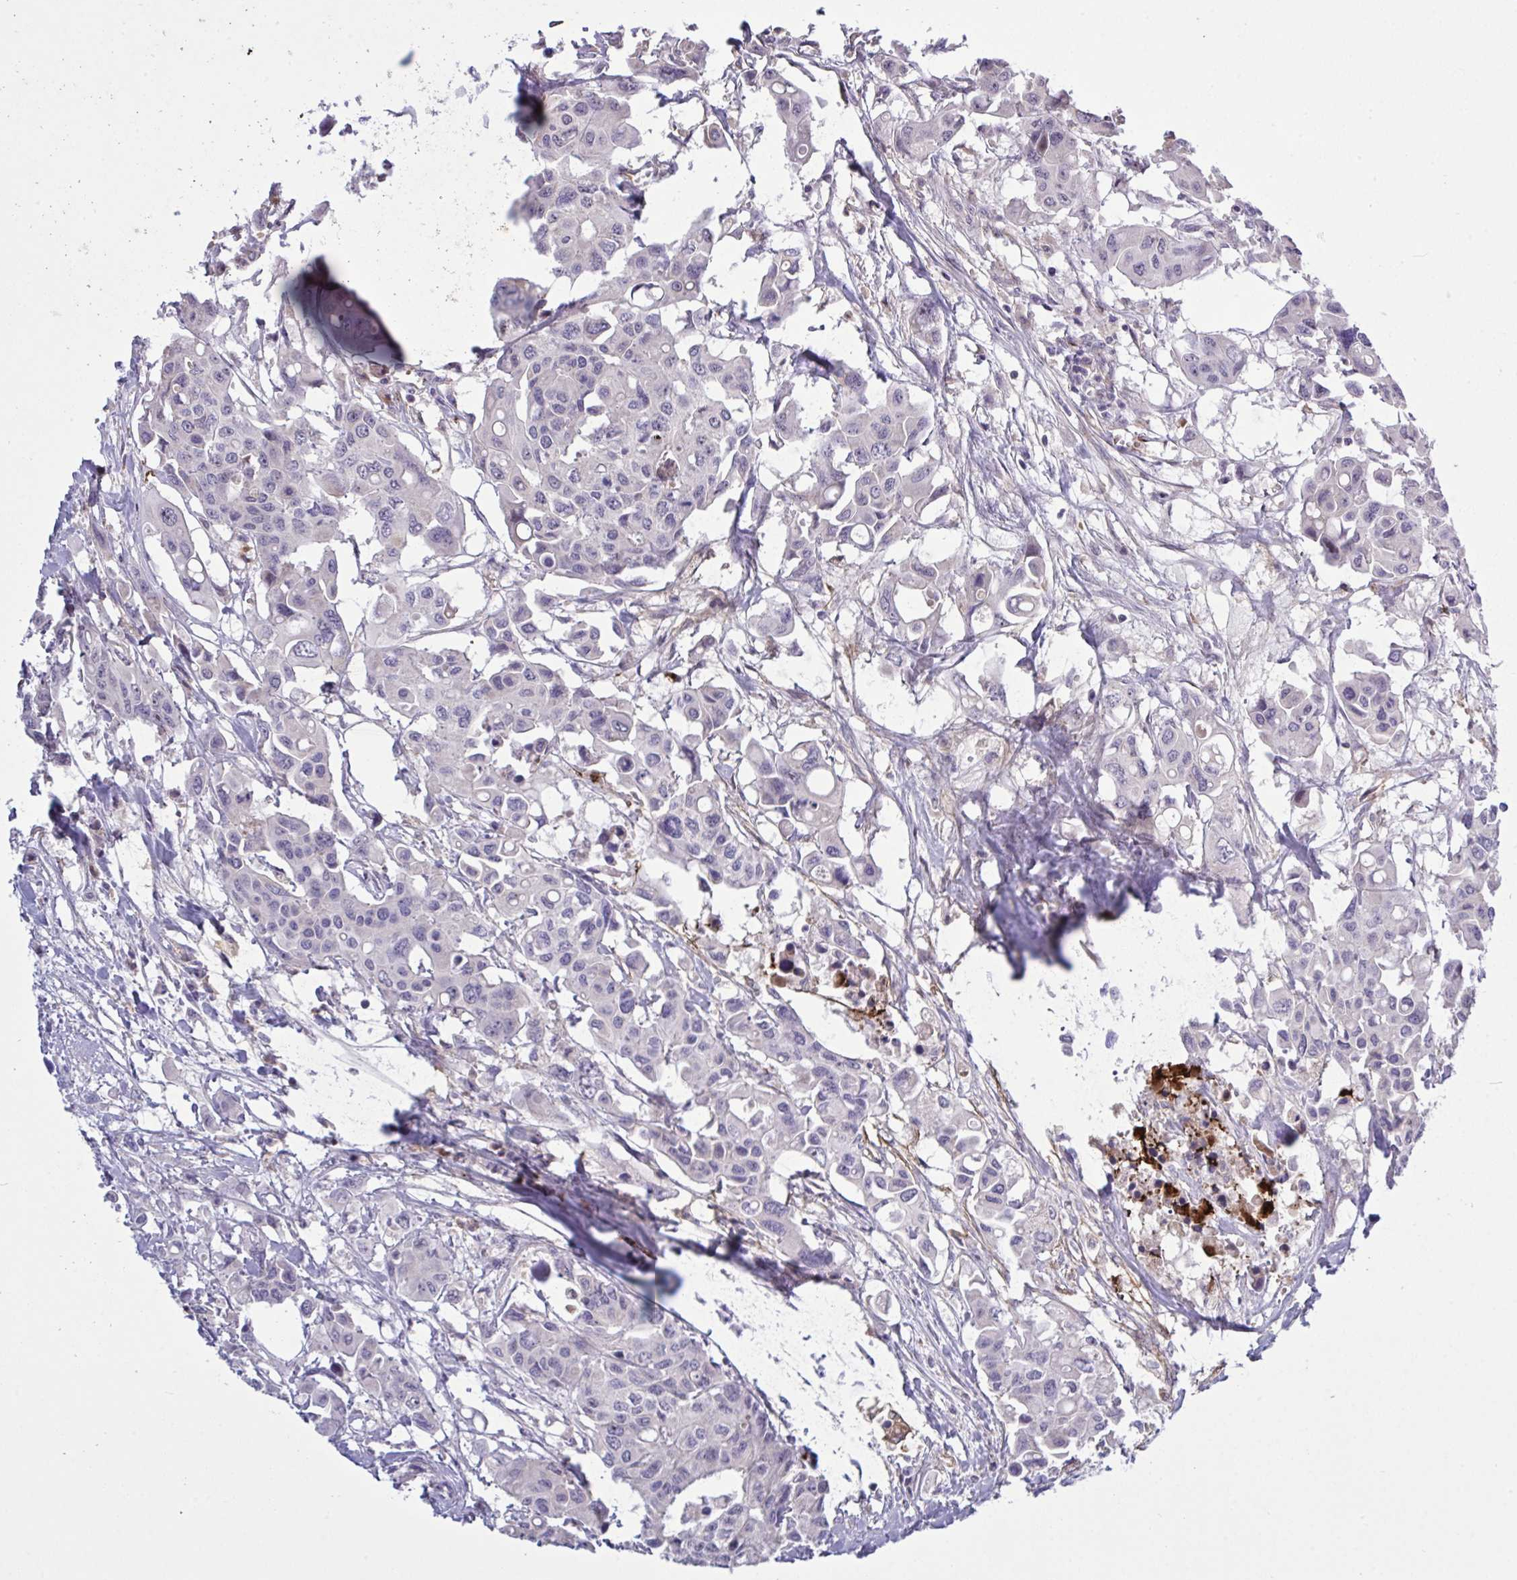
{"staining": {"intensity": "negative", "quantity": "none", "location": "none"}, "tissue": "colorectal cancer", "cell_type": "Tumor cells", "image_type": "cancer", "snomed": [{"axis": "morphology", "description": "Adenocarcinoma, NOS"}, {"axis": "topography", "description": "Colon"}], "caption": "This is an IHC photomicrograph of human colorectal cancer (adenocarcinoma). There is no positivity in tumor cells.", "gene": "CD101", "patient": {"sex": "male", "age": 77}}